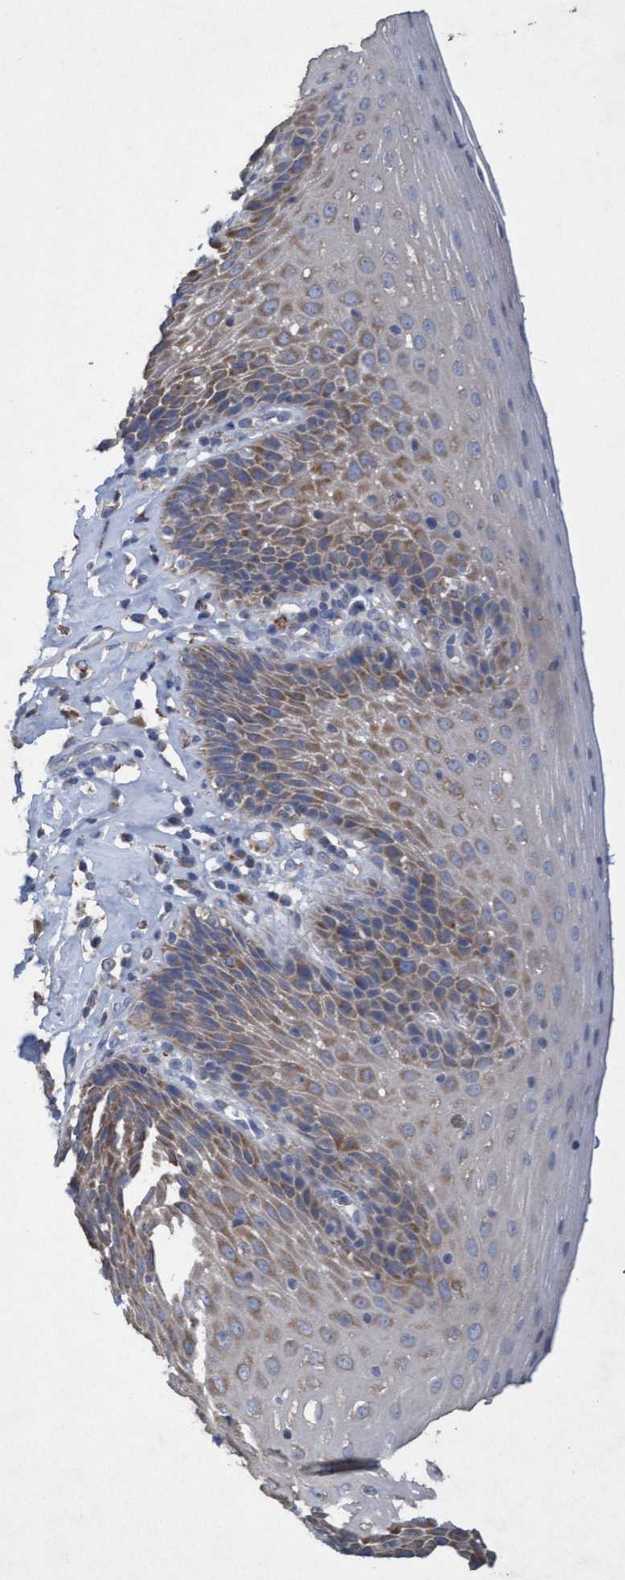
{"staining": {"intensity": "moderate", "quantity": "25%-75%", "location": "cytoplasmic/membranous"}, "tissue": "esophagus", "cell_type": "Squamous epithelial cells", "image_type": "normal", "snomed": [{"axis": "morphology", "description": "Normal tissue, NOS"}, {"axis": "topography", "description": "Esophagus"}], "caption": "Benign esophagus shows moderate cytoplasmic/membranous expression in approximately 25%-75% of squamous epithelial cells, visualized by immunohistochemistry.", "gene": "ATPAF2", "patient": {"sex": "female", "age": 61}}